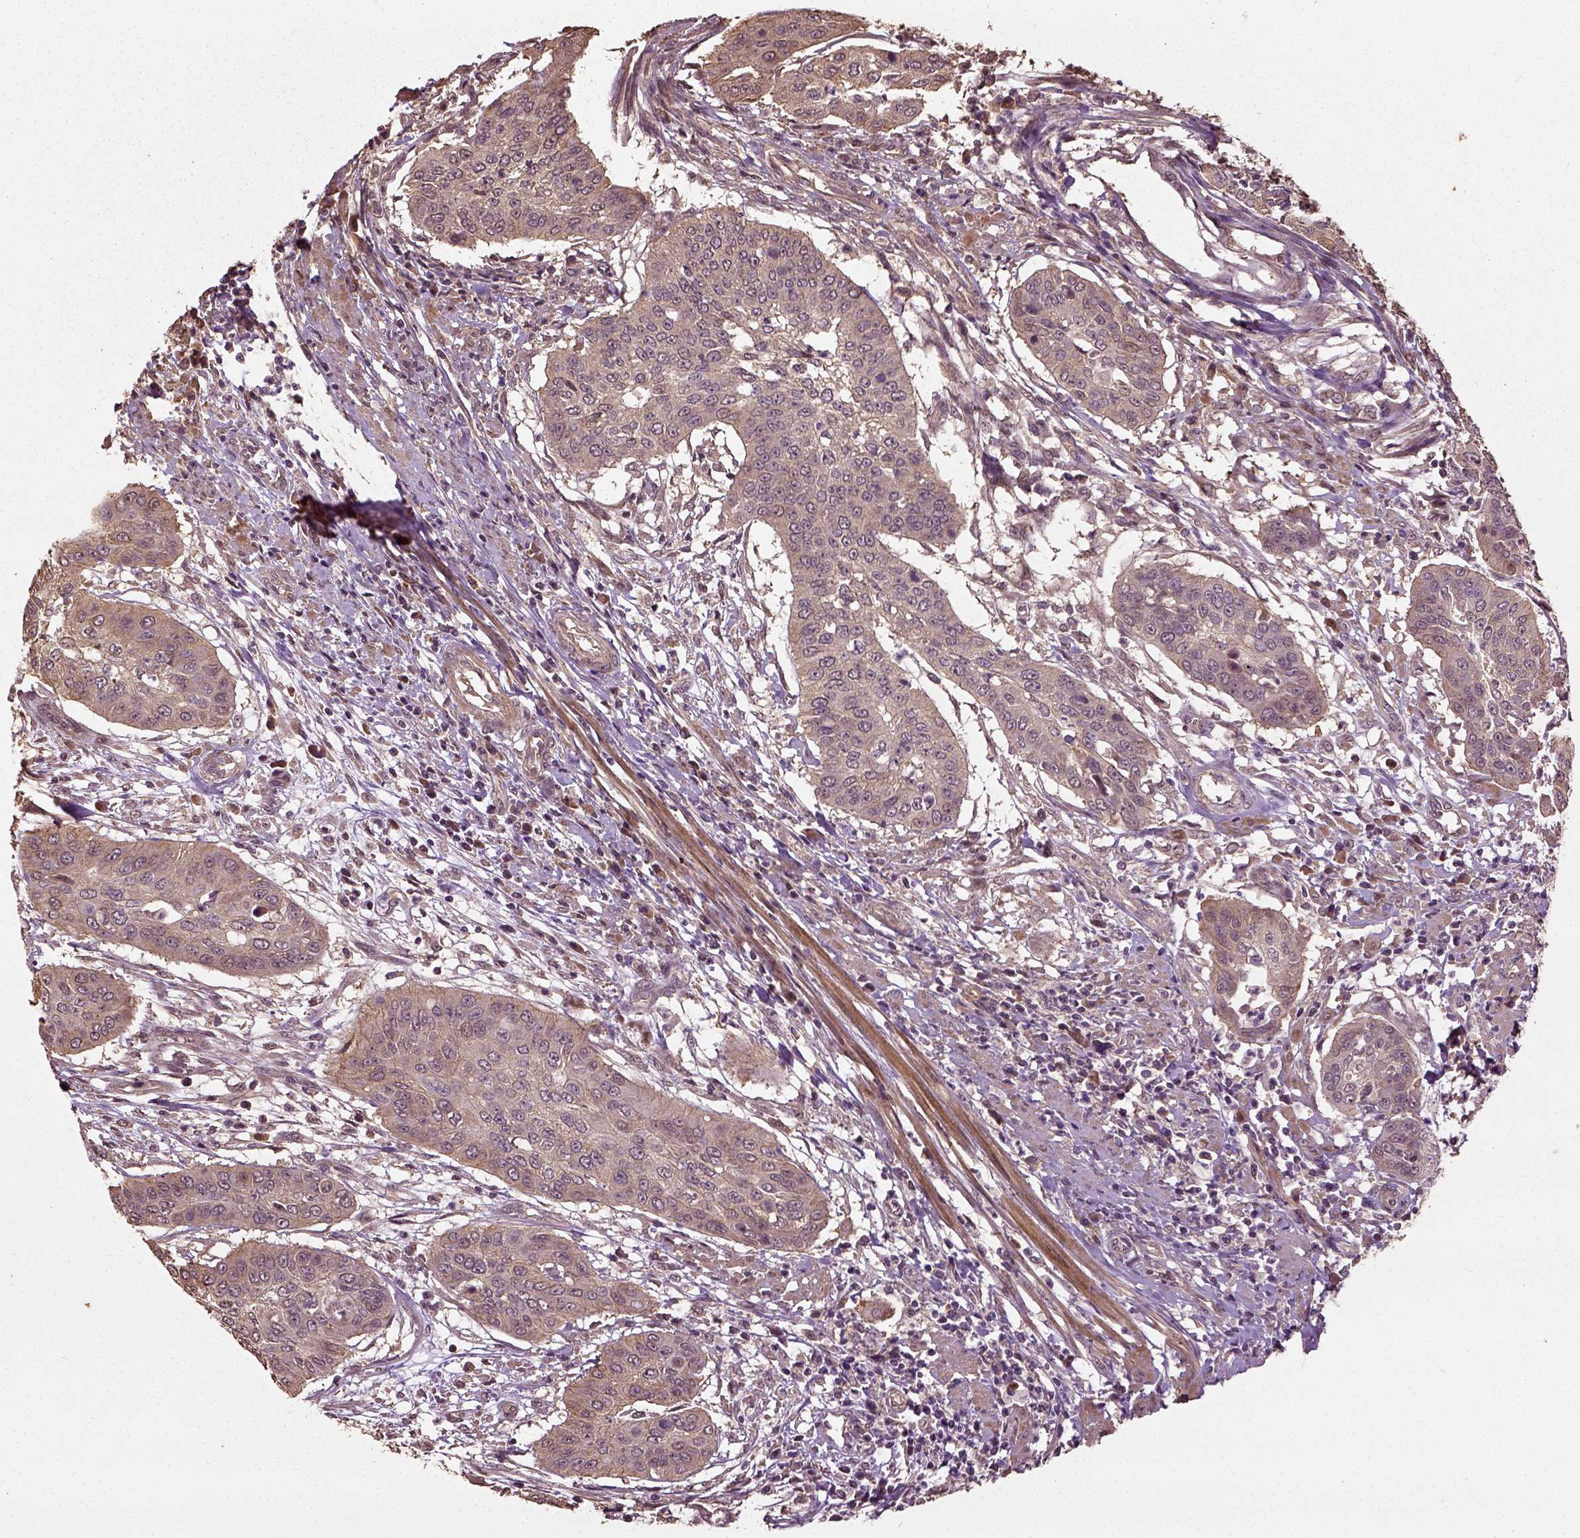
{"staining": {"intensity": "weak", "quantity": ">75%", "location": "cytoplasmic/membranous"}, "tissue": "cervical cancer", "cell_type": "Tumor cells", "image_type": "cancer", "snomed": [{"axis": "morphology", "description": "Squamous cell carcinoma, NOS"}, {"axis": "topography", "description": "Cervix"}], "caption": "A micrograph of cervical squamous cell carcinoma stained for a protein reveals weak cytoplasmic/membranous brown staining in tumor cells. (DAB (3,3'-diaminobenzidine) IHC with brightfield microscopy, high magnification).", "gene": "ERV3-1", "patient": {"sex": "female", "age": 39}}